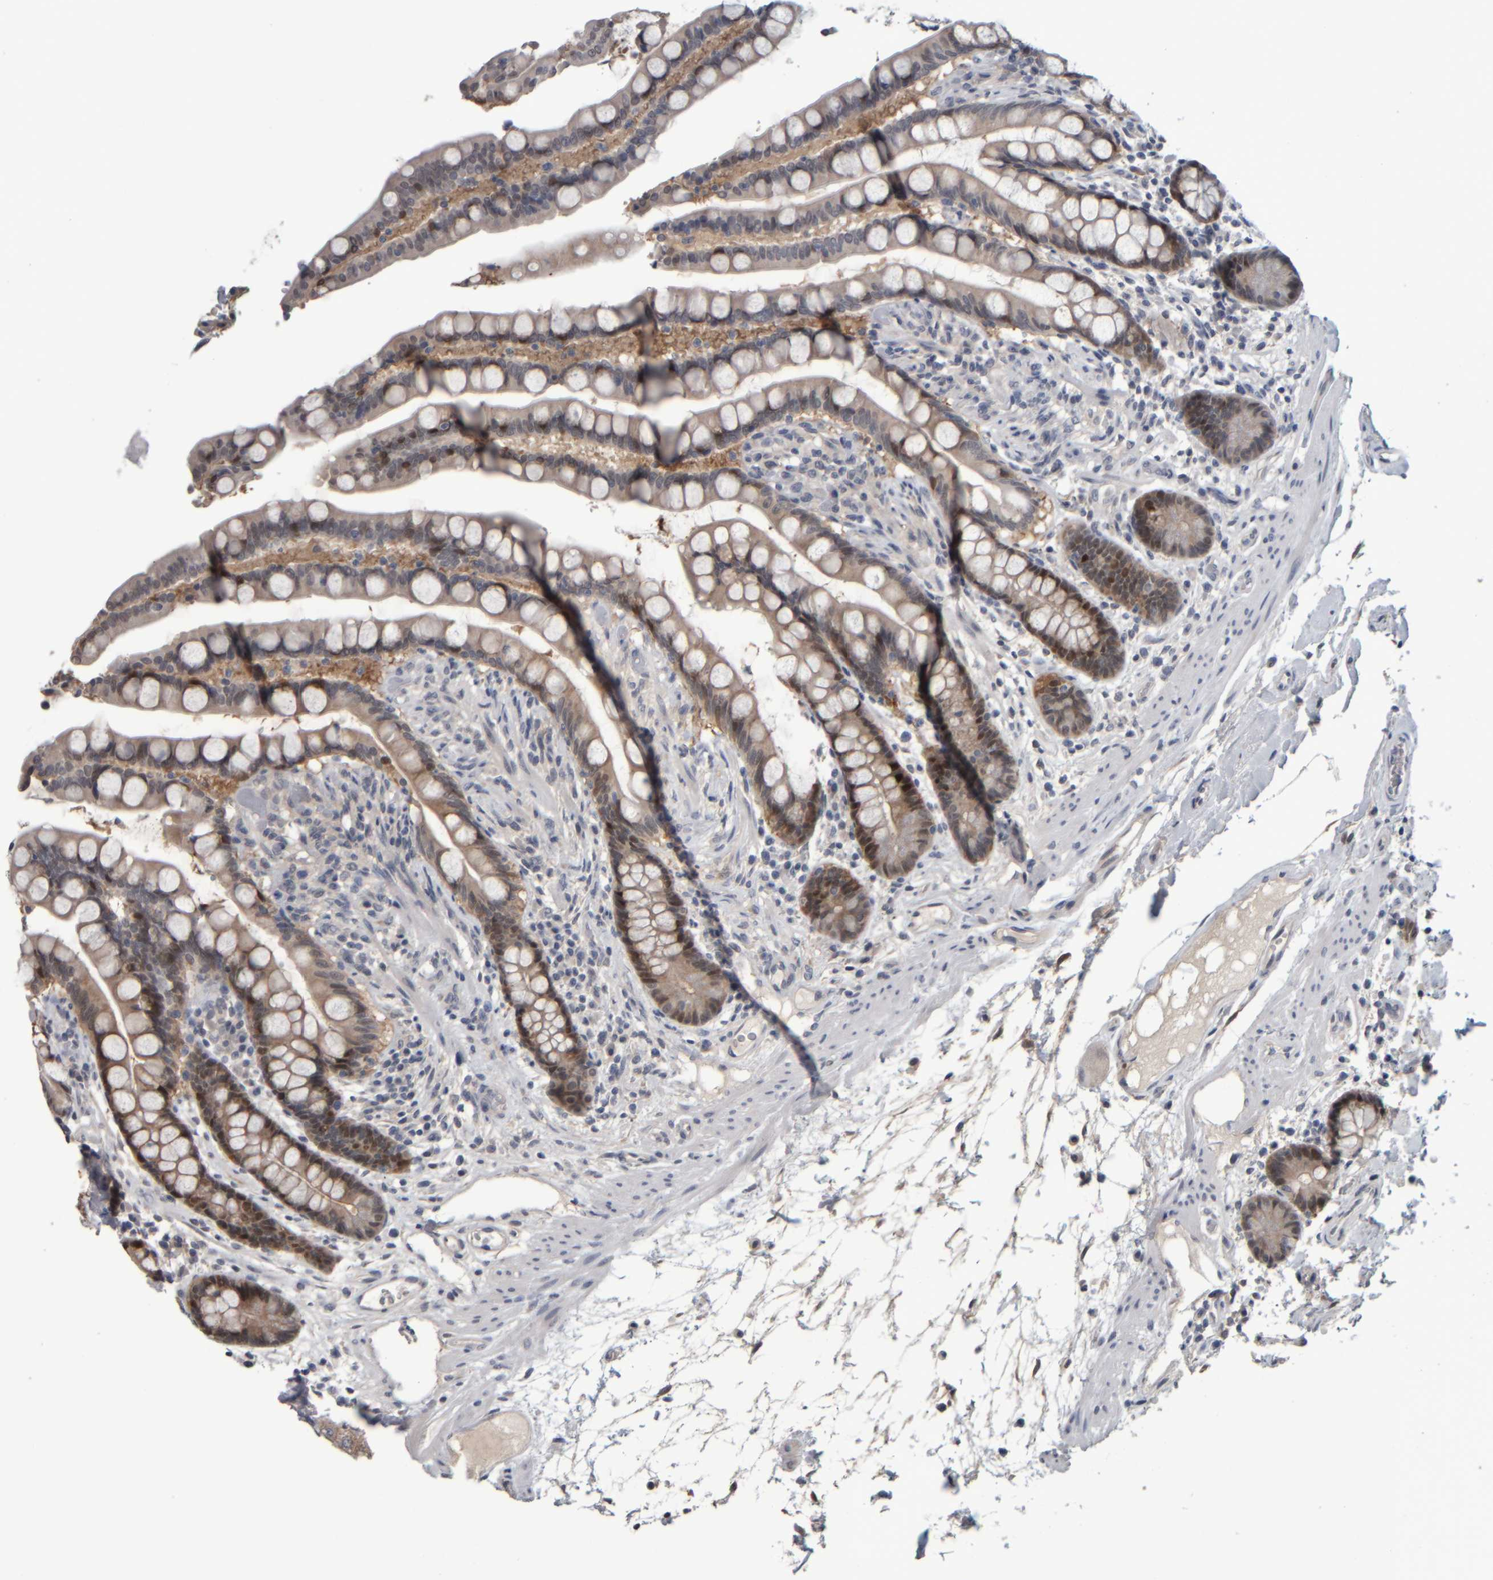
{"staining": {"intensity": "negative", "quantity": "none", "location": "none"}, "tissue": "colon", "cell_type": "Endothelial cells", "image_type": "normal", "snomed": [{"axis": "morphology", "description": "Normal tissue, NOS"}, {"axis": "topography", "description": "Colon"}], "caption": "IHC image of unremarkable colon: colon stained with DAB (3,3'-diaminobenzidine) demonstrates no significant protein expression in endothelial cells.", "gene": "COL14A1", "patient": {"sex": "male", "age": 73}}